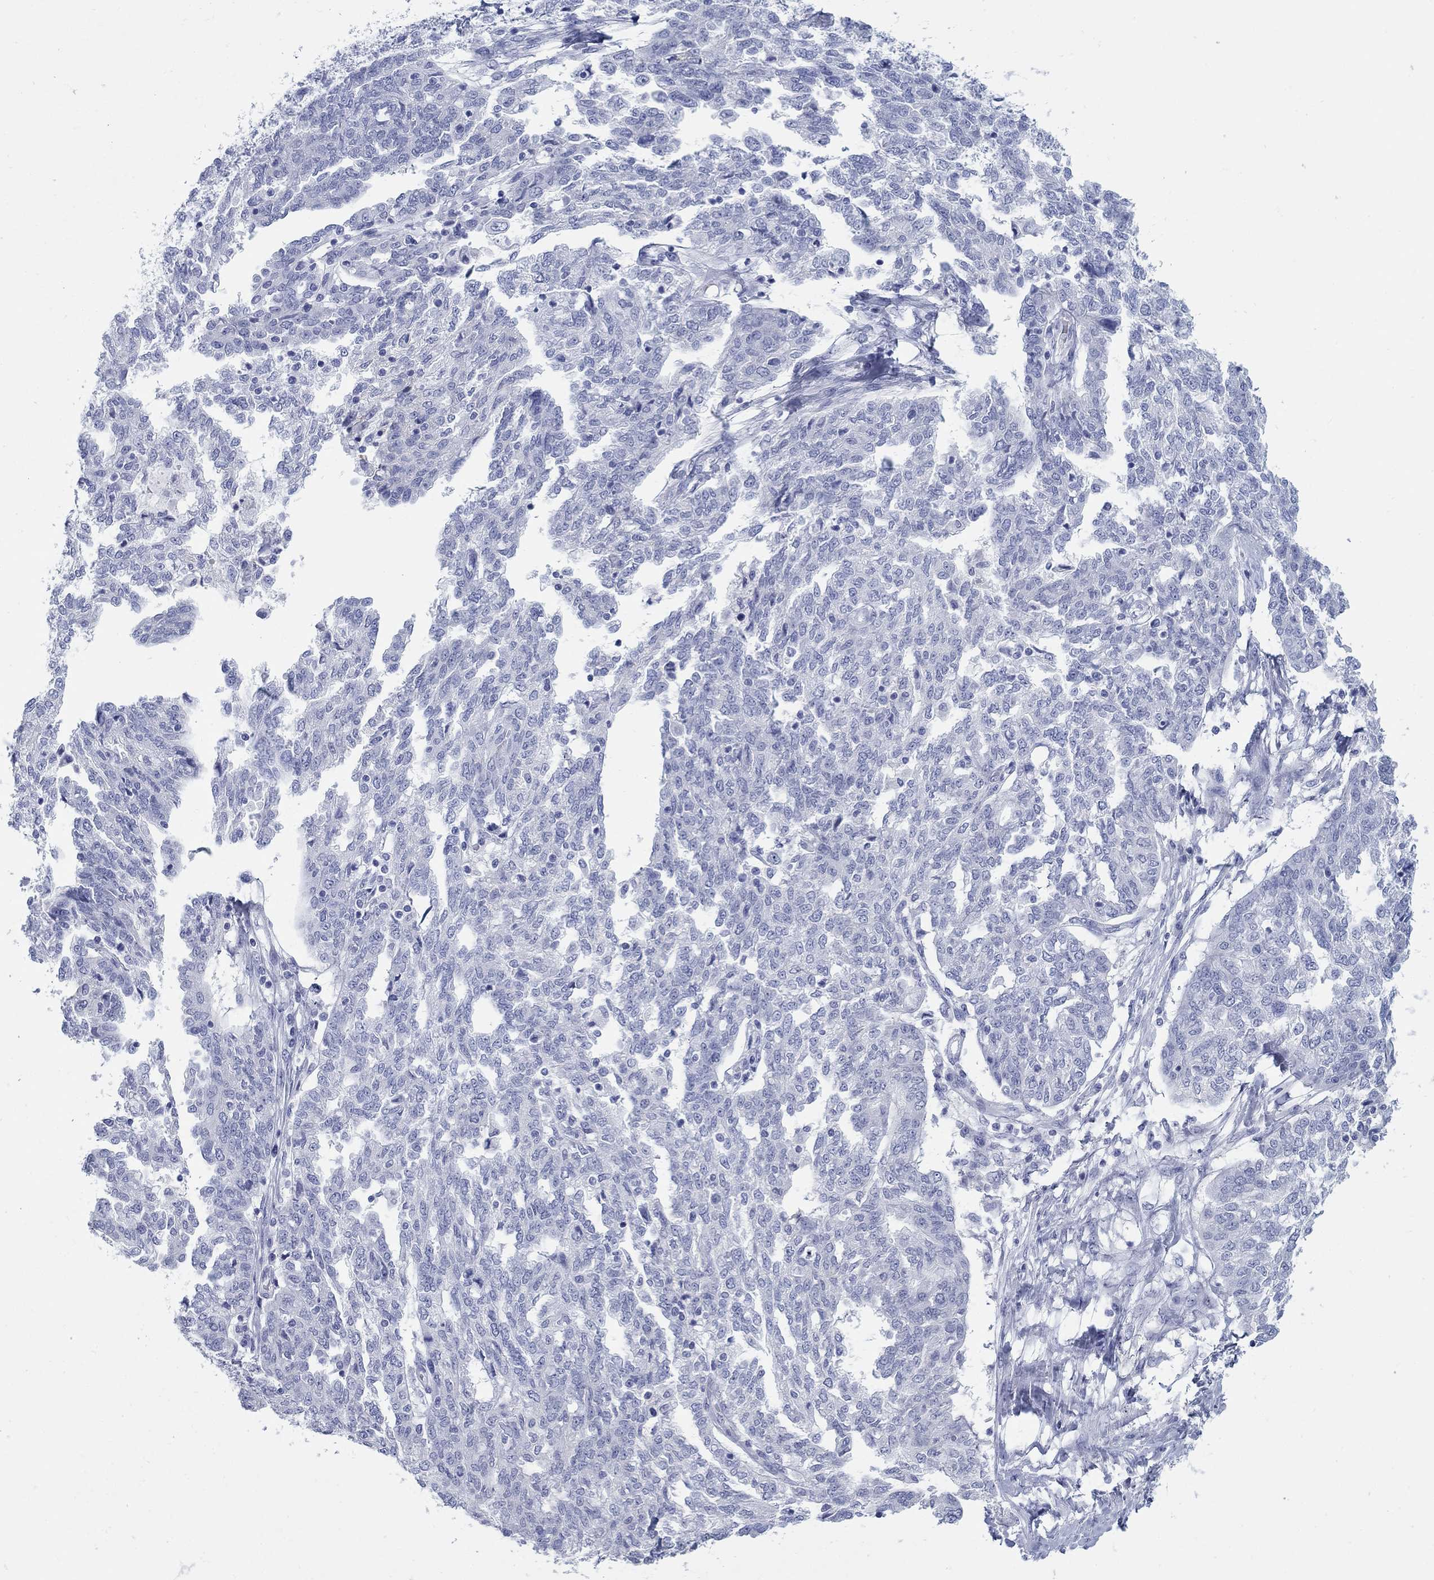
{"staining": {"intensity": "negative", "quantity": "none", "location": "none"}, "tissue": "ovarian cancer", "cell_type": "Tumor cells", "image_type": "cancer", "snomed": [{"axis": "morphology", "description": "Cystadenocarcinoma, serous, NOS"}, {"axis": "topography", "description": "Ovary"}], "caption": "Image shows no protein staining in tumor cells of ovarian cancer tissue. (DAB (3,3'-diaminobenzidine) IHC, high magnification).", "gene": "AKR1C2", "patient": {"sex": "female", "age": 67}}